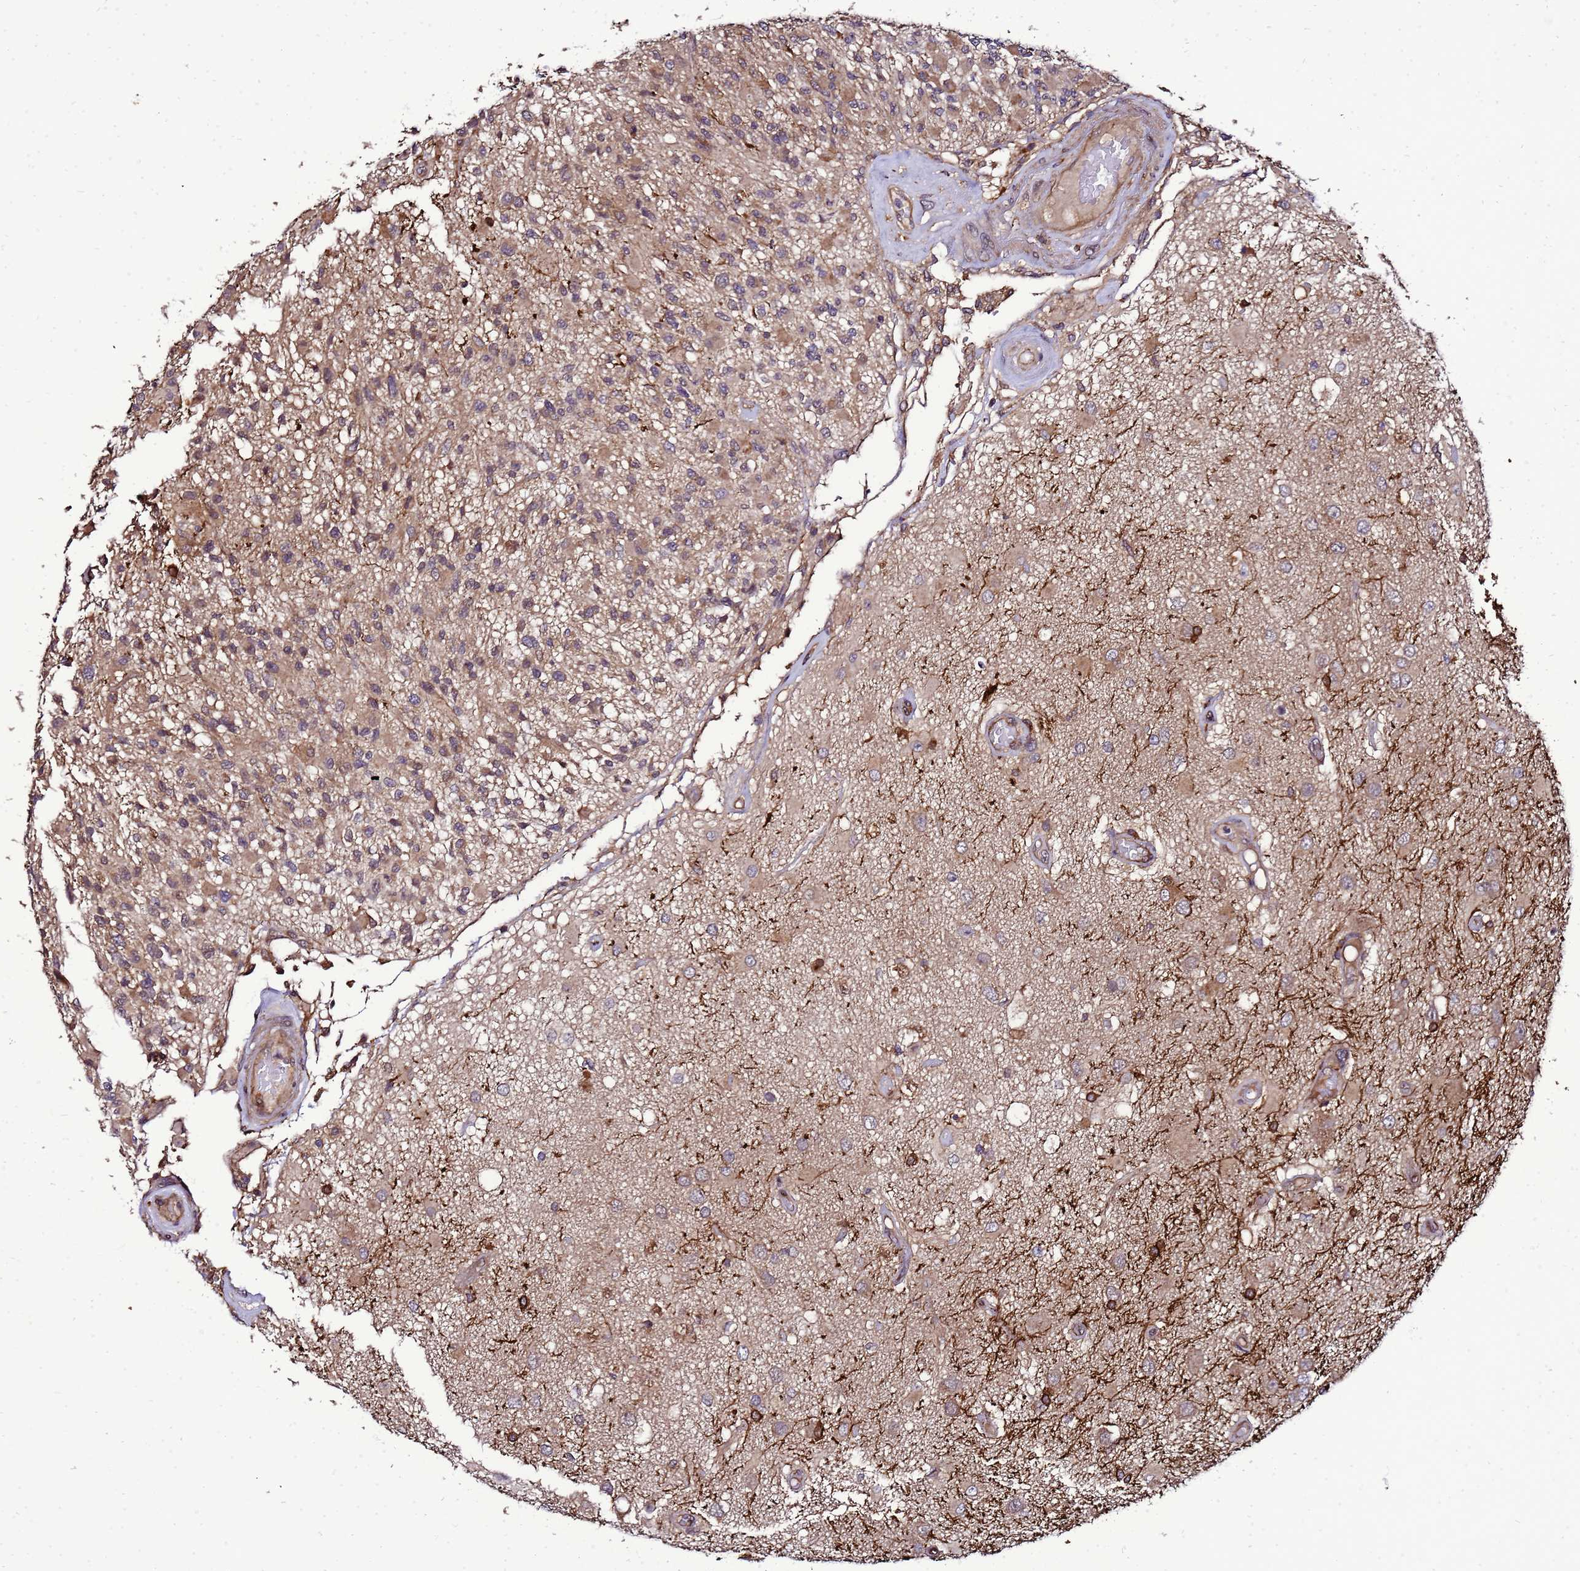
{"staining": {"intensity": "moderate", "quantity": "25%-75%", "location": "cytoplasmic/membranous"}, "tissue": "glioma", "cell_type": "Tumor cells", "image_type": "cancer", "snomed": [{"axis": "morphology", "description": "Glioma, malignant, High grade"}, {"axis": "morphology", "description": "Glioblastoma, NOS"}, {"axis": "topography", "description": "Brain"}], "caption": "Glioblastoma stained with IHC displays moderate cytoplasmic/membranous positivity in approximately 25%-75% of tumor cells. The staining is performed using DAB brown chromogen to label protein expression. The nuclei are counter-stained blue using hematoxylin.", "gene": "TRABD", "patient": {"sex": "male", "age": 60}}